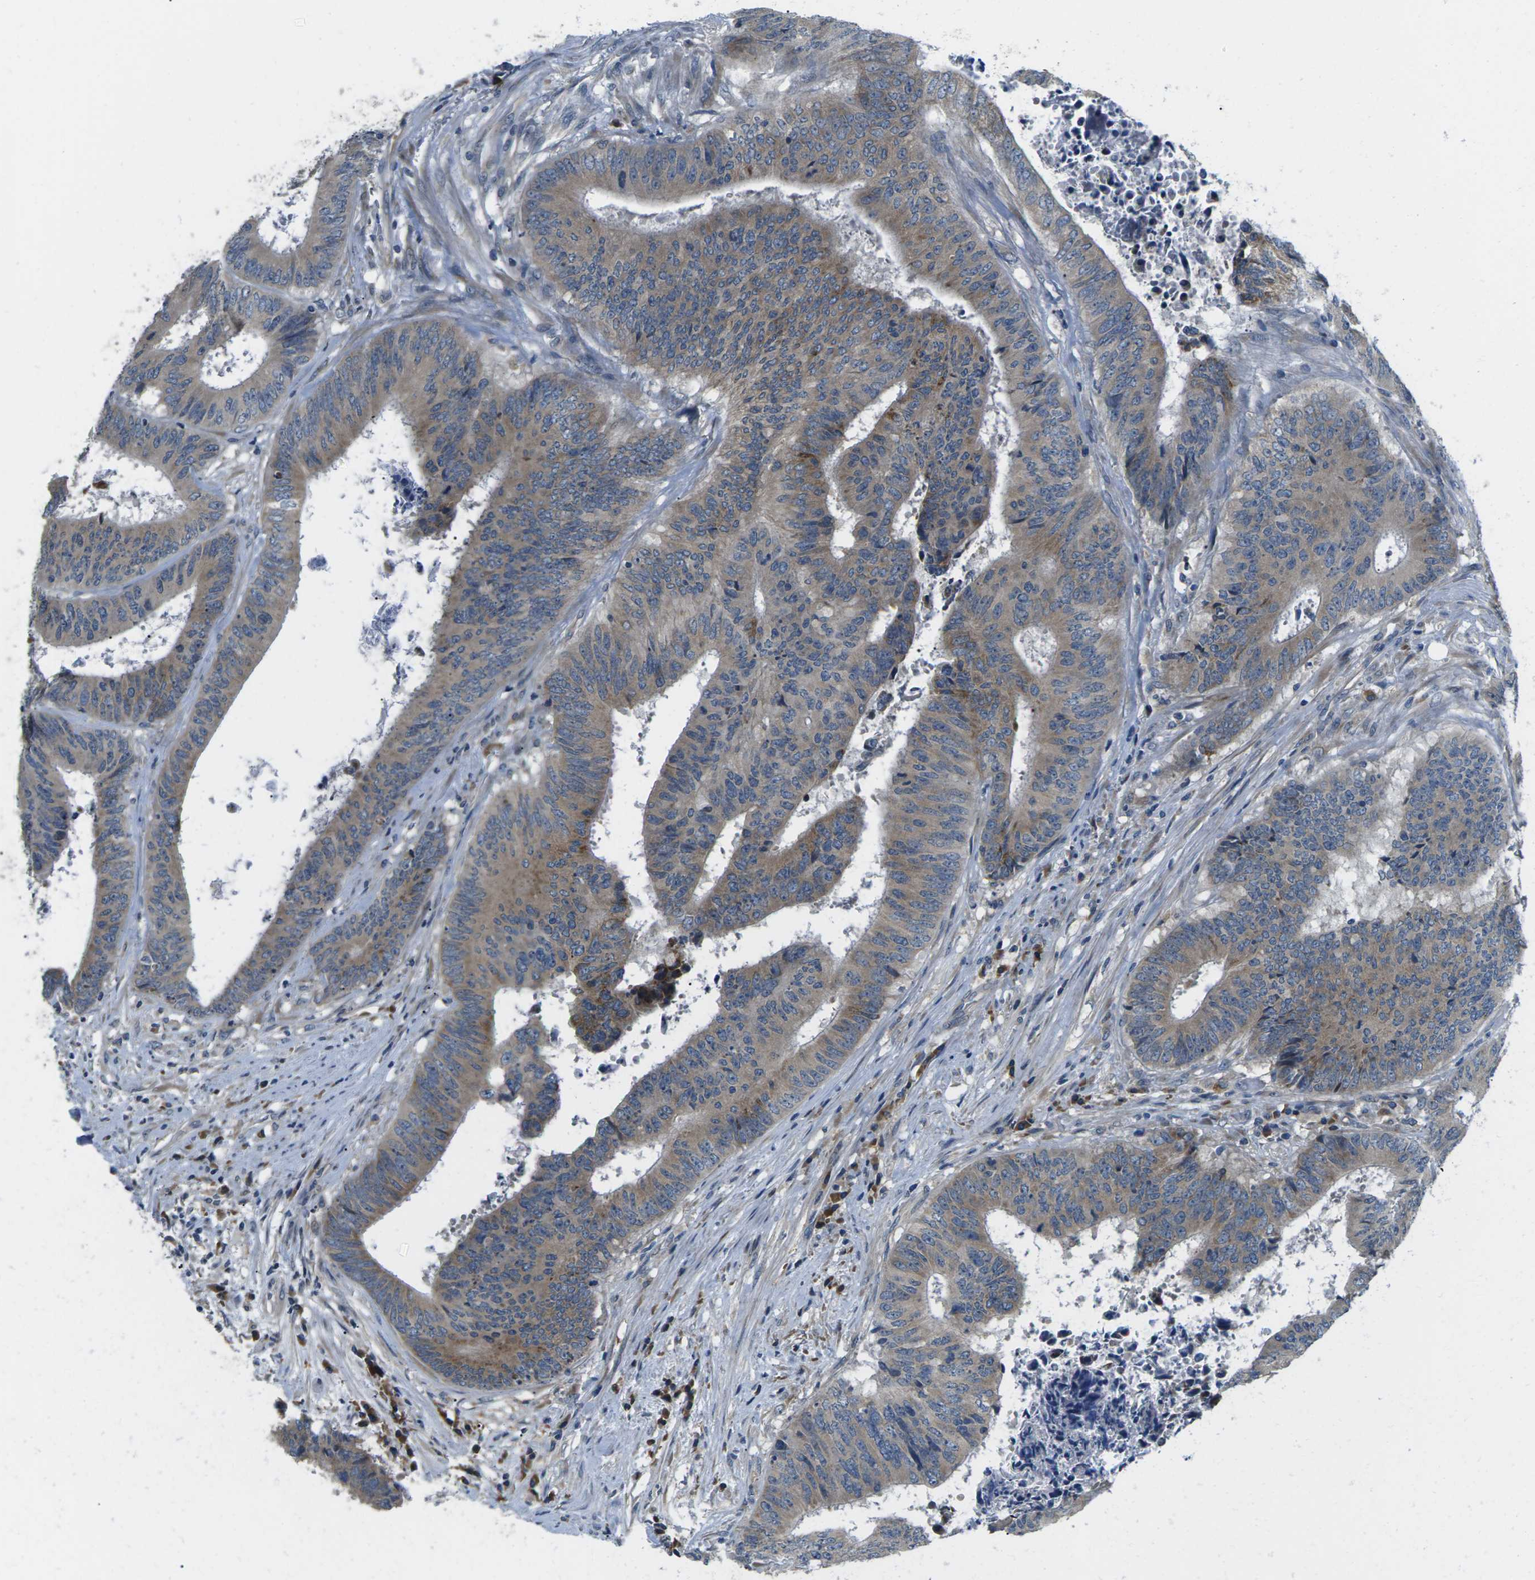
{"staining": {"intensity": "weak", "quantity": ">75%", "location": "cytoplasmic/membranous"}, "tissue": "colorectal cancer", "cell_type": "Tumor cells", "image_type": "cancer", "snomed": [{"axis": "morphology", "description": "Adenocarcinoma, NOS"}, {"axis": "topography", "description": "Rectum"}], "caption": "An immunohistochemistry photomicrograph of tumor tissue is shown. Protein staining in brown highlights weak cytoplasmic/membranous positivity in colorectal cancer within tumor cells. (brown staining indicates protein expression, while blue staining denotes nuclei).", "gene": "ERGIC3", "patient": {"sex": "male", "age": 72}}